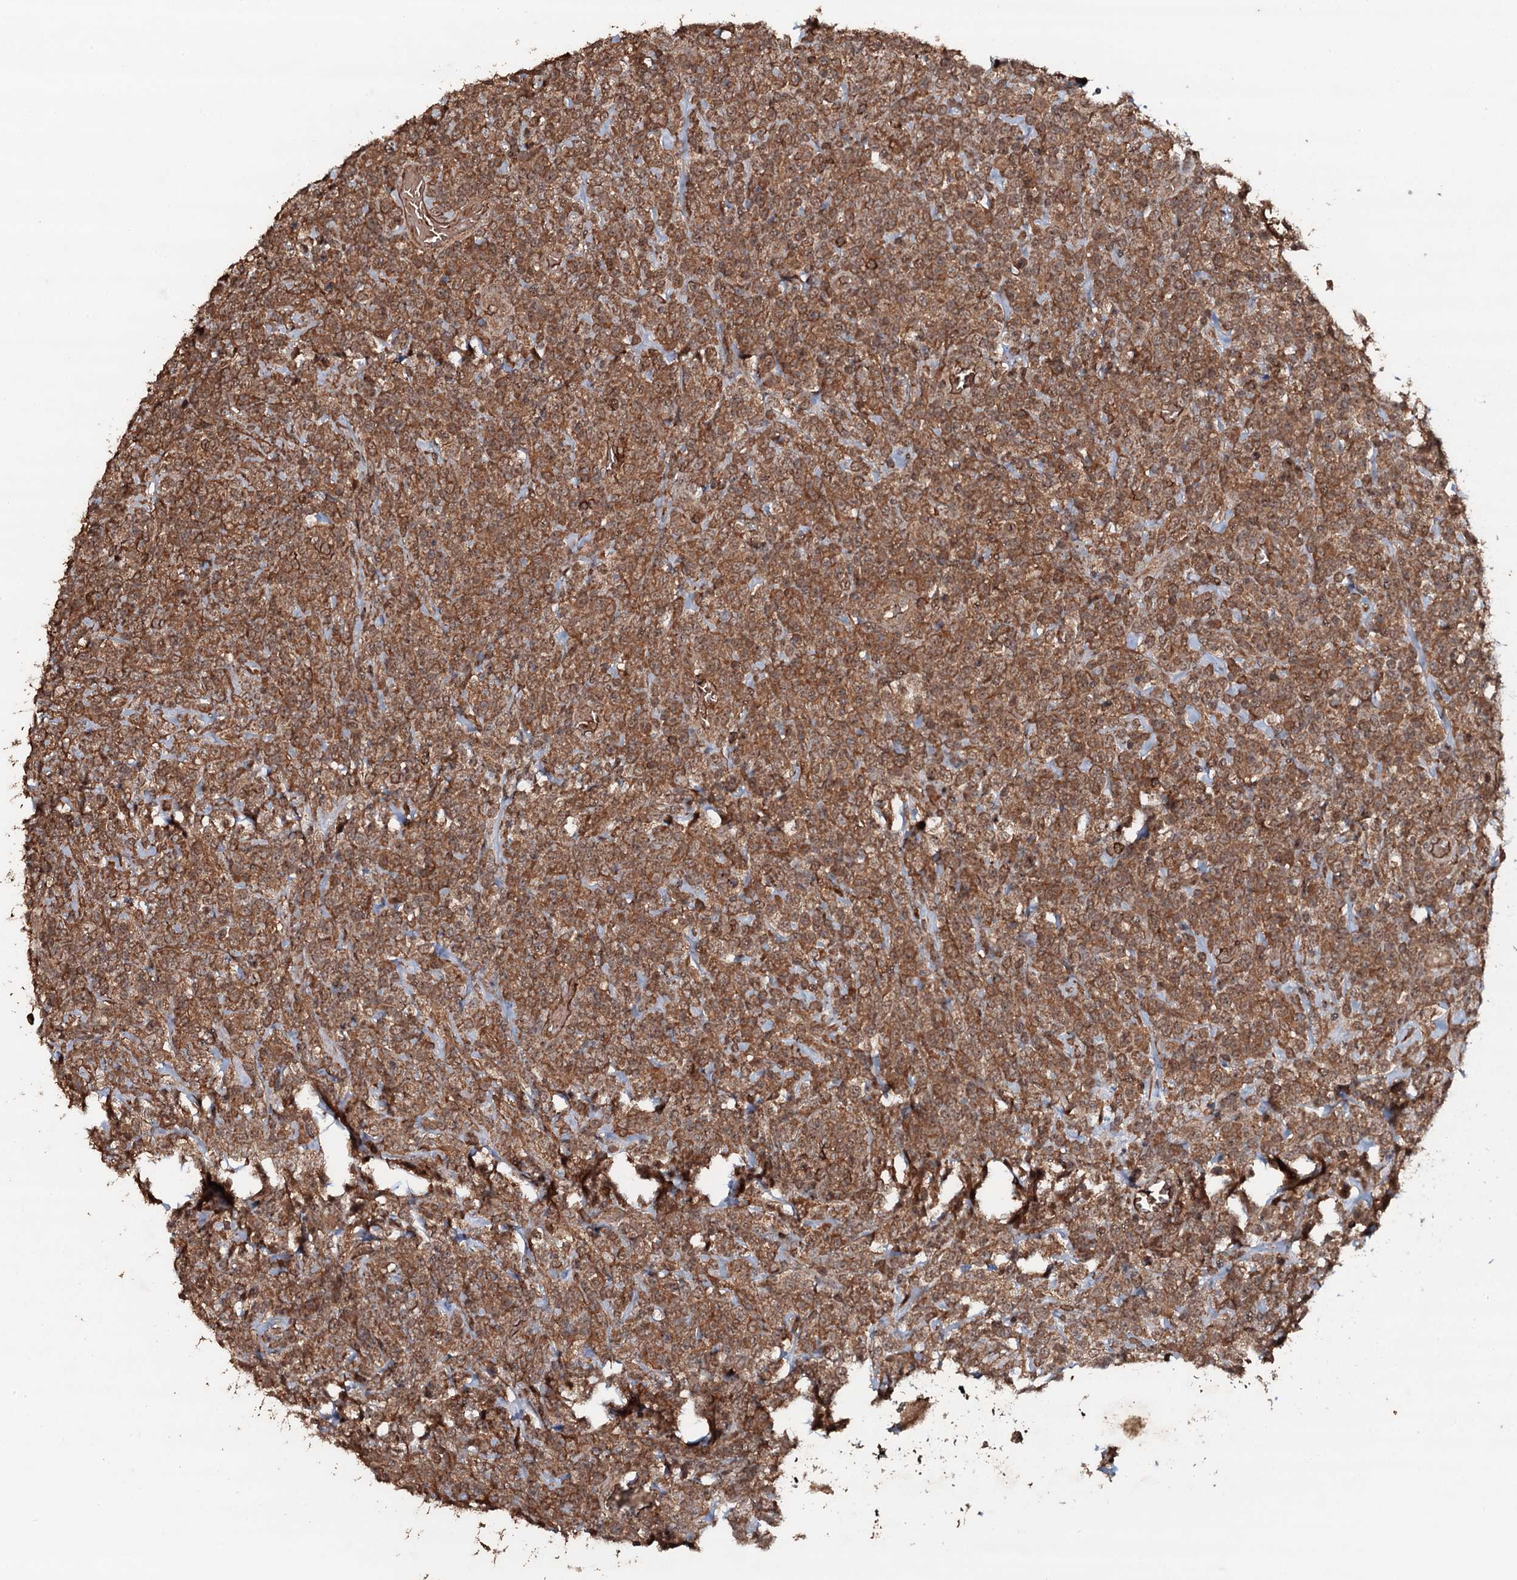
{"staining": {"intensity": "moderate", "quantity": ">75%", "location": "cytoplasmic/membranous"}, "tissue": "lymphoma", "cell_type": "Tumor cells", "image_type": "cancer", "snomed": [{"axis": "morphology", "description": "Malignant lymphoma, non-Hodgkin's type, High grade"}, {"axis": "topography", "description": "Colon"}], "caption": "Brown immunohistochemical staining in malignant lymphoma, non-Hodgkin's type (high-grade) reveals moderate cytoplasmic/membranous staining in about >75% of tumor cells.", "gene": "ADGRG3", "patient": {"sex": "female", "age": 53}}